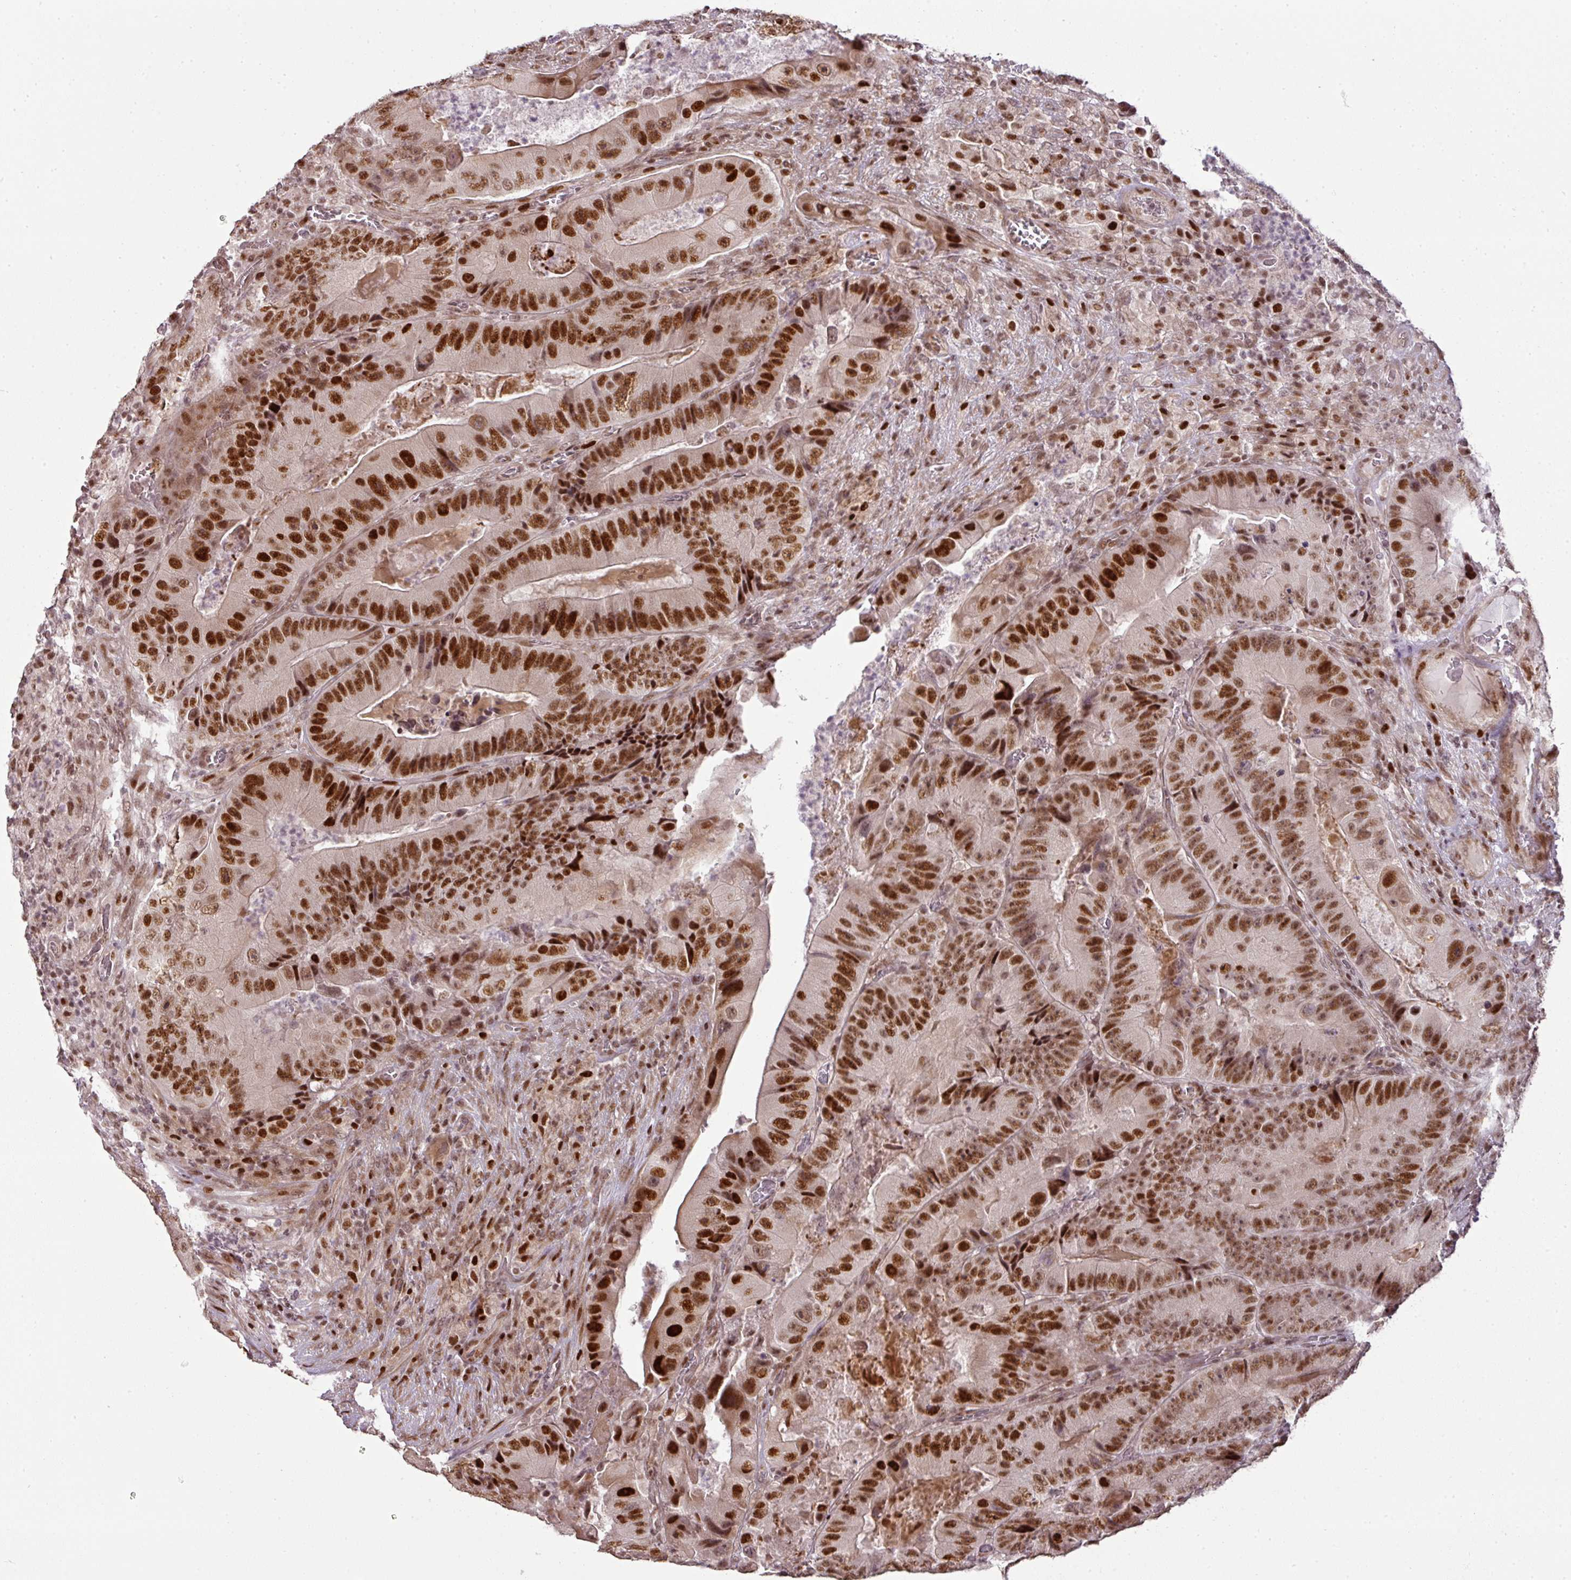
{"staining": {"intensity": "strong", "quantity": ">75%", "location": "nuclear"}, "tissue": "colorectal cancer", "cell_type": "Tumor cells", "image_type": "cancer", "snomed": [{"axis": "morphology", "description": "Adenocarcinoma, NOS"}, {"axis": "topography", "description": "Colon"}], "caption": "Strong nuclear positivity for a protein is present in about >75% of tumor cells of colorectal adenocarcinoma using IHC.", "gene": "MYSM1", "patient": {"sex": "female", "age": 86}}